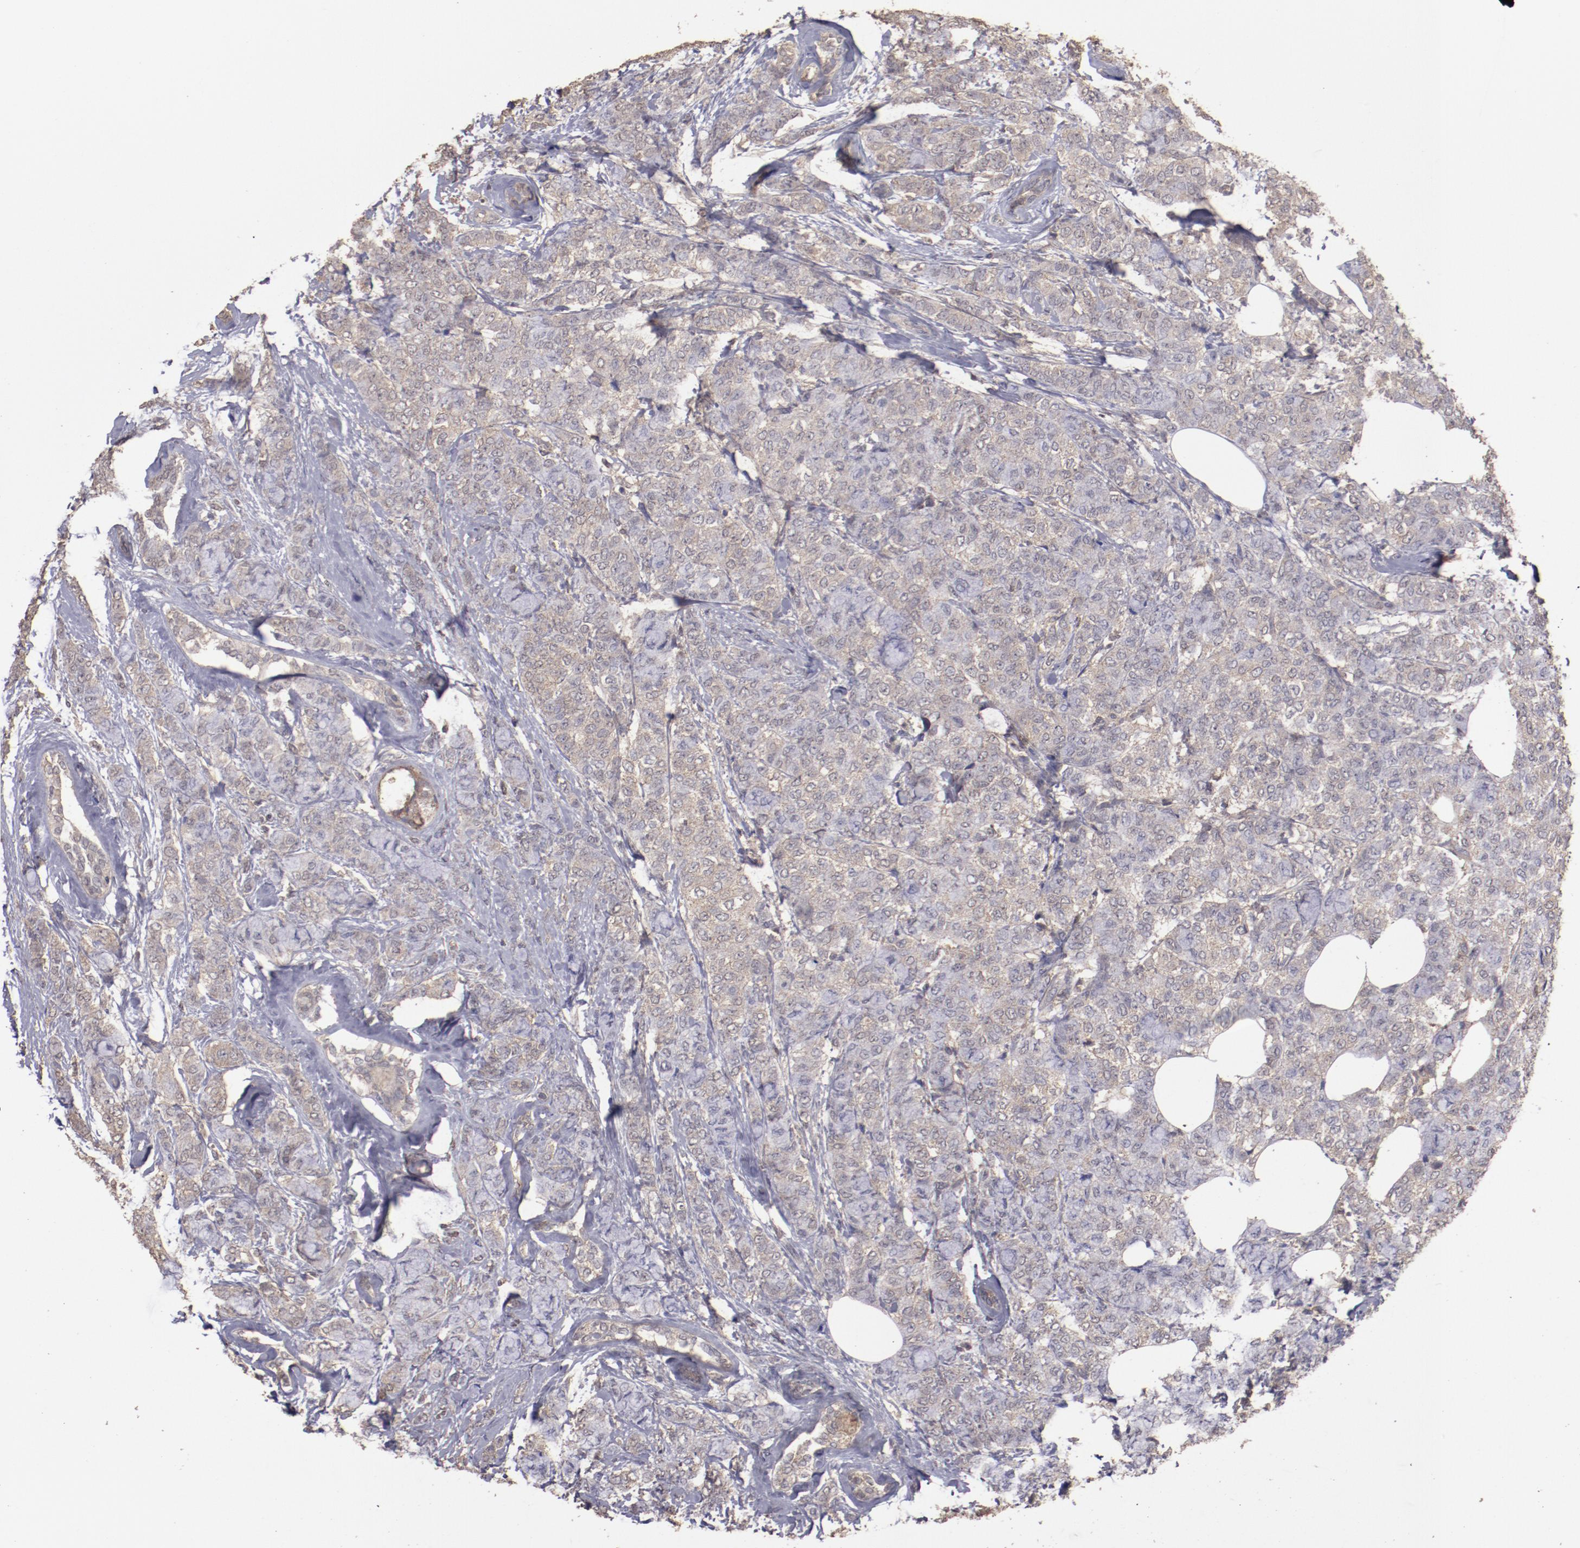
{"staining": {"intensity": "weak", "quantity": ">75%", "location": "cytoplasmic/membranous"}, "tissue": "breast cancer", "cell_type": "Tumor cells", "image_type": "cancer", "snomed": [{"axis": "morphology", "description": "Lobular carcinoma"}, {"axis": "topography", "description": "Breast"}], "caption": "An IHC micrograph of tumor tissue is shown. Protein staining in brown shows weak cytoplasmic/membranous positivity in breast cancer (lobular carcinoma) within tumor cells.", "gene": "FAT1", "patient": {"sex": "female", "age": 60}}